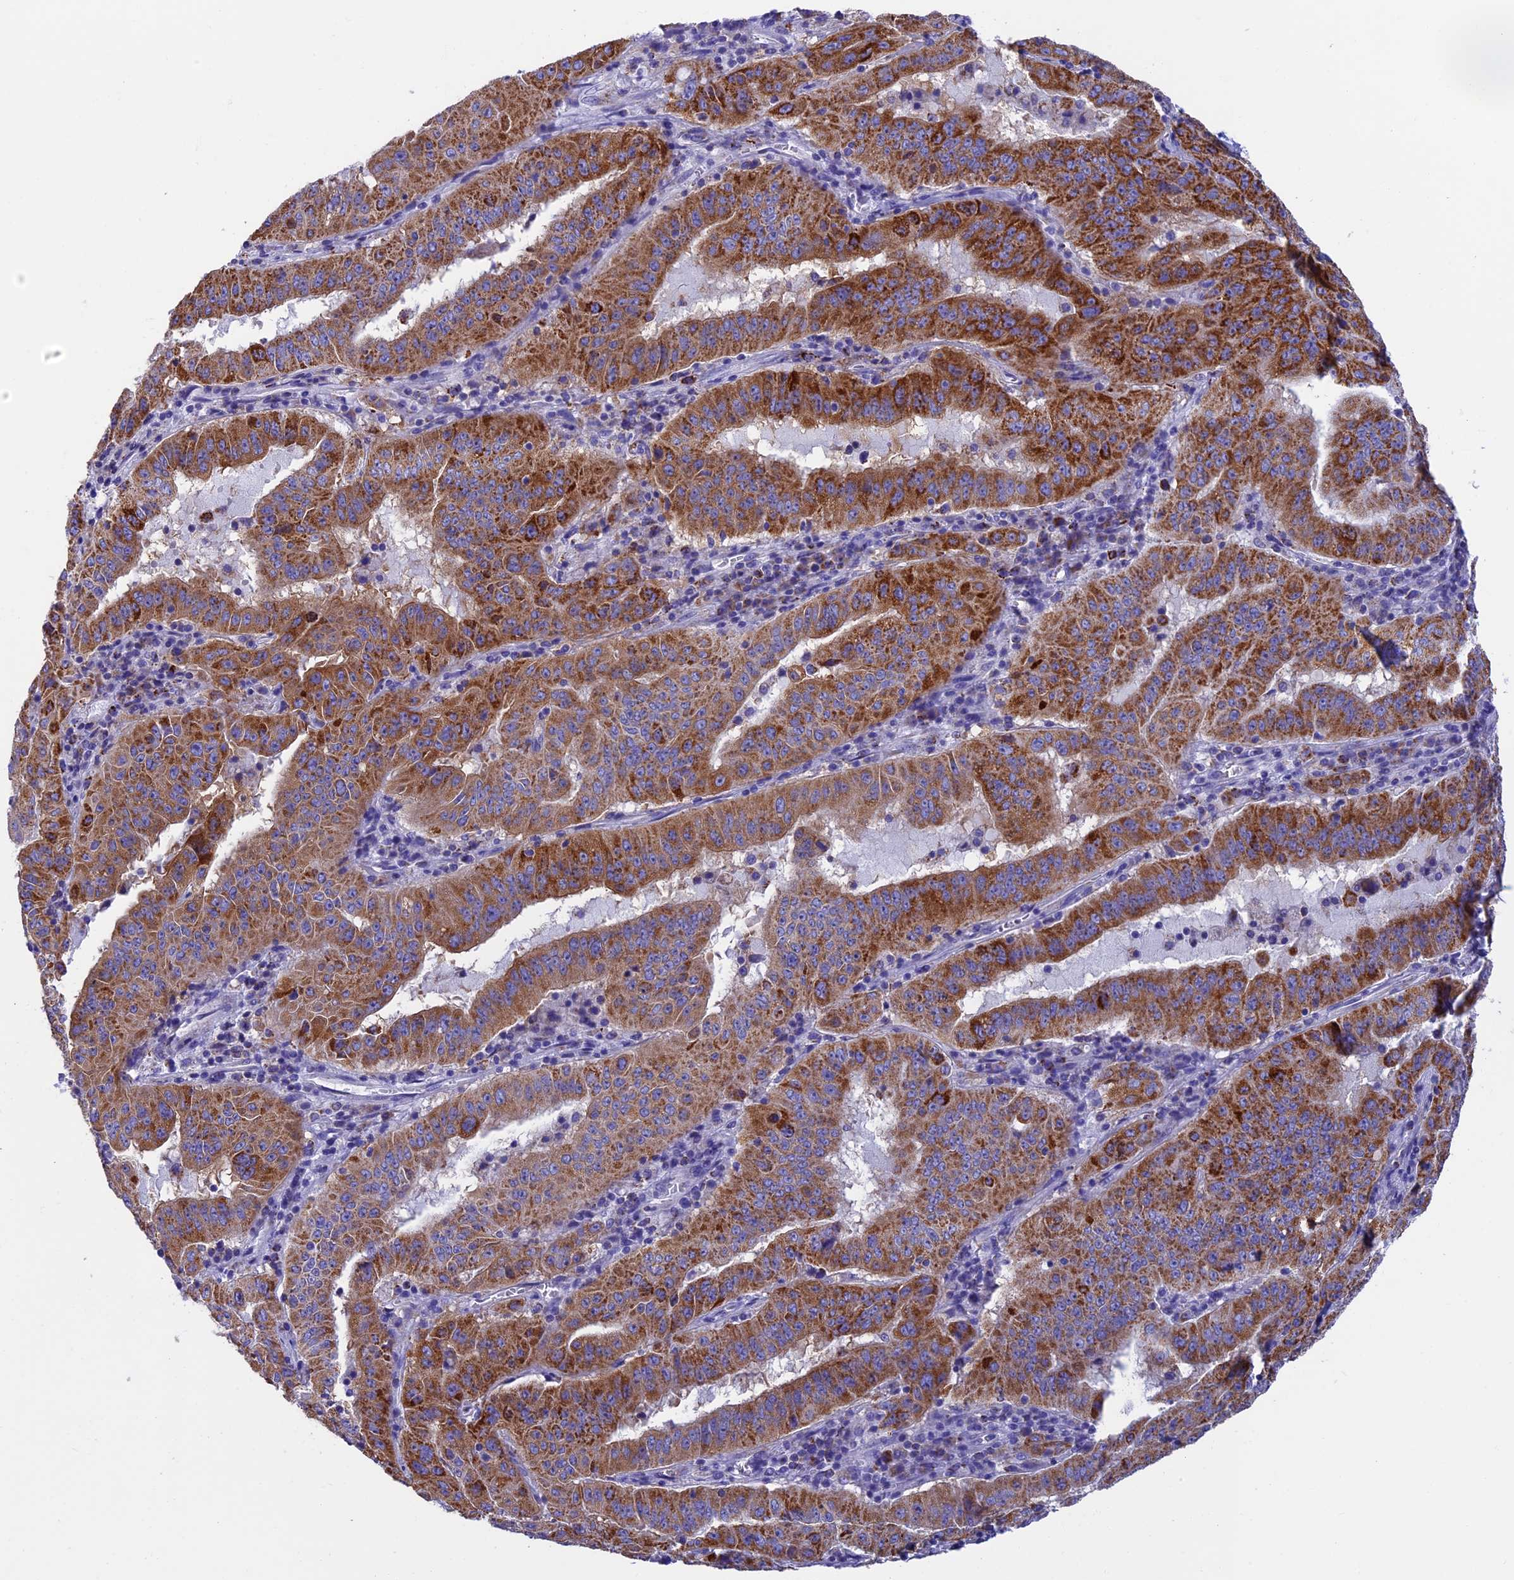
{"staining": {"intensity": "strong", "quantity": ">75%", "location": "cytoplasmic/membranous"}, "tissue": "pancreatic cancer", "cell_type": "Tumor cells", "image_type": "cancer", "snomed": [{"axis": "morphology", "description": "Adenocarcinoma, NOS"}, {"axis": "topography", "description": "Pancreas"}], "caption": "Immunohistochemistry of human pancreatic adenocarcinoma reveals high levels of strong cytoplasmic/membranous expression in about >75% of tumor cells.", "gene": "SLC8B1", "patient": {"sex": "male", "age": 63}}